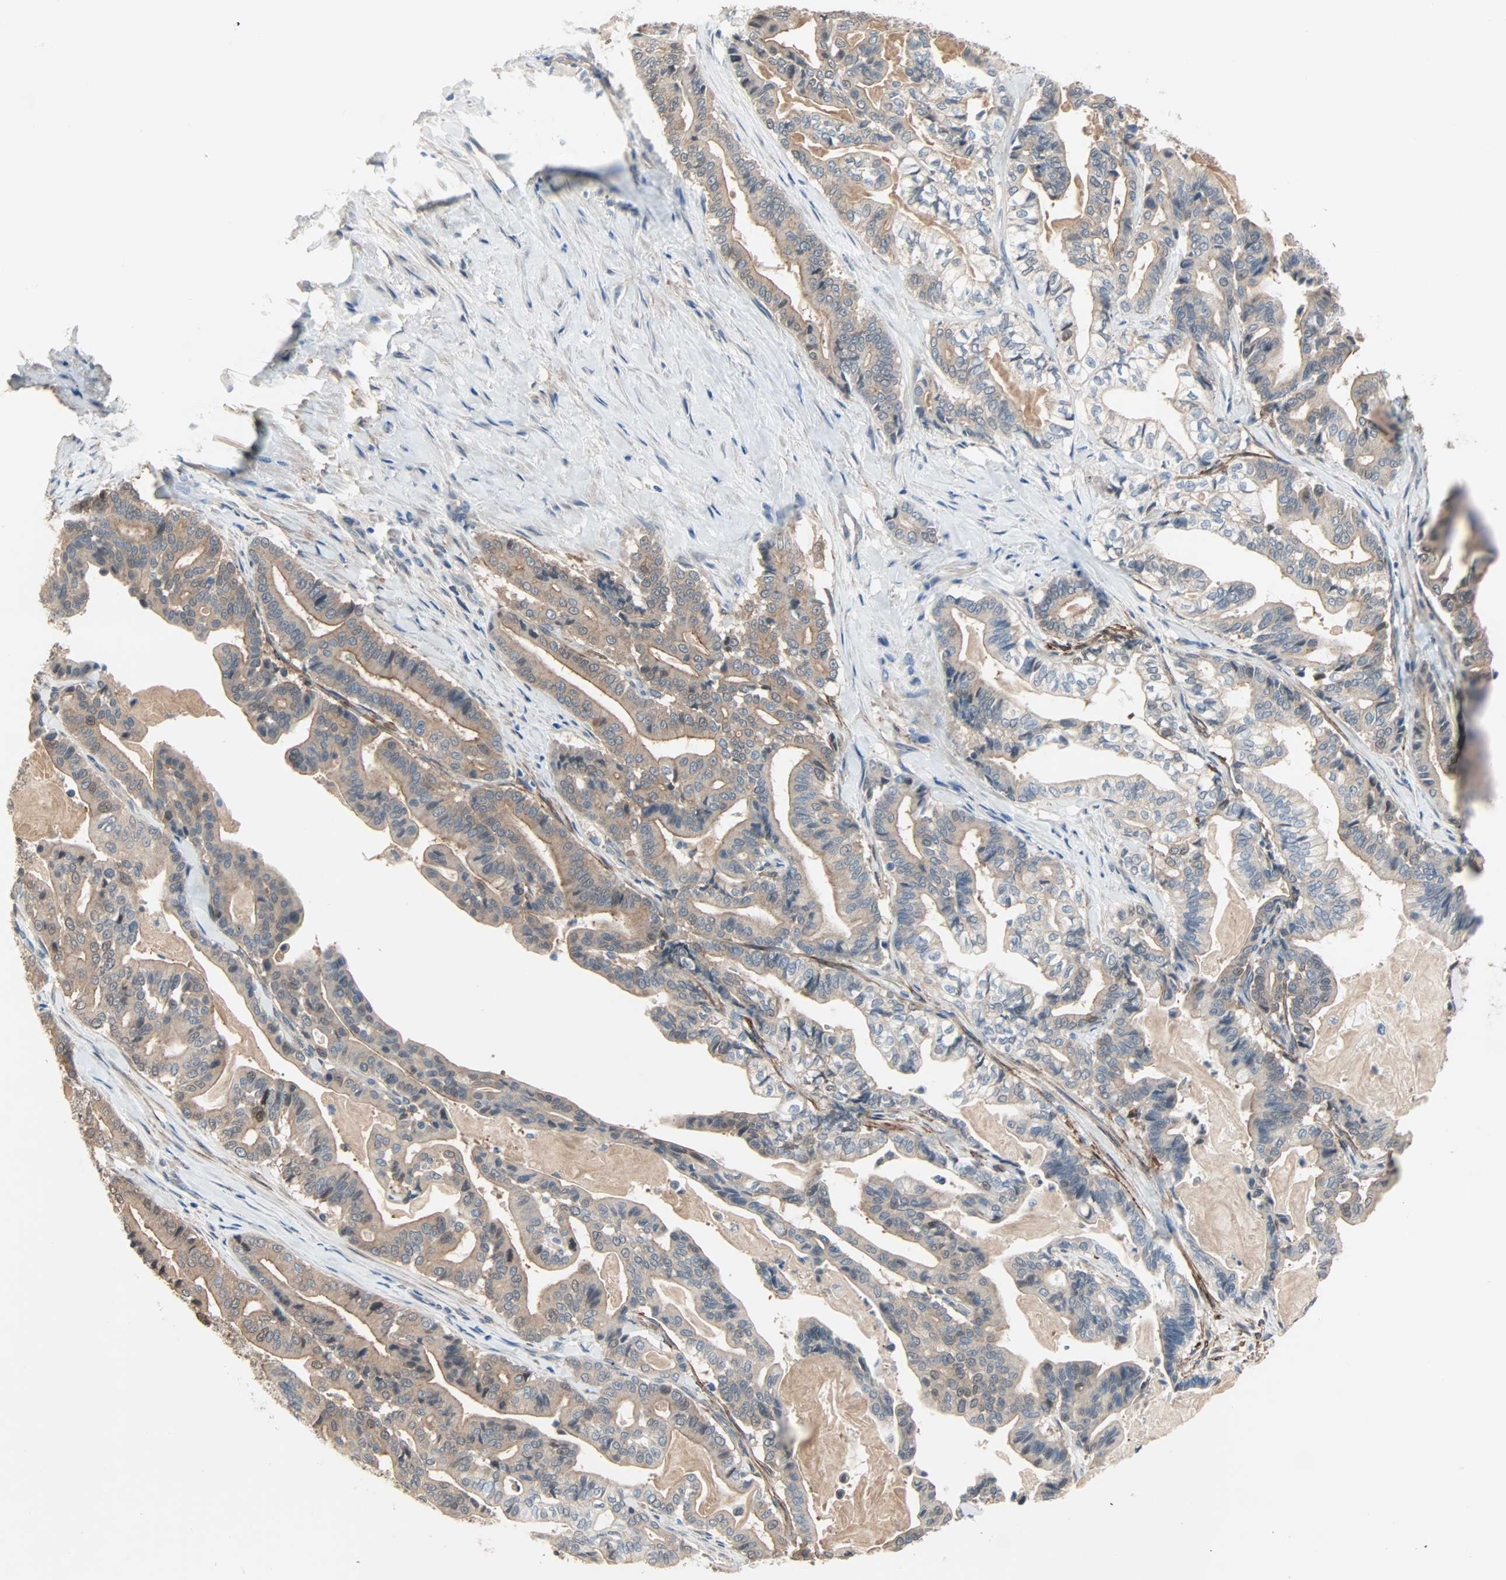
{"staining": {"intensity": "moderate", "quantity": ">75%", "location": "cytoplasmic/membranous"}, "tissue": "pancreatic cancer", "cell_type": "Tumor cells", "image_type": "cancer", "snomed": [{"axis": "morphology", "description": "Adenocarcinoma, NOS"}, {"axis": "topography", "description": "Pancreas"}], "caption": "A medium amount of moderate cytoplasmic/membranous staining is appreciated in approximately >75% of tumor cells in adenocarcinoma (pancreatic) tissue.", "gene": "TNFRSF12A", "patient": {"sex": "male", "age": 63}}